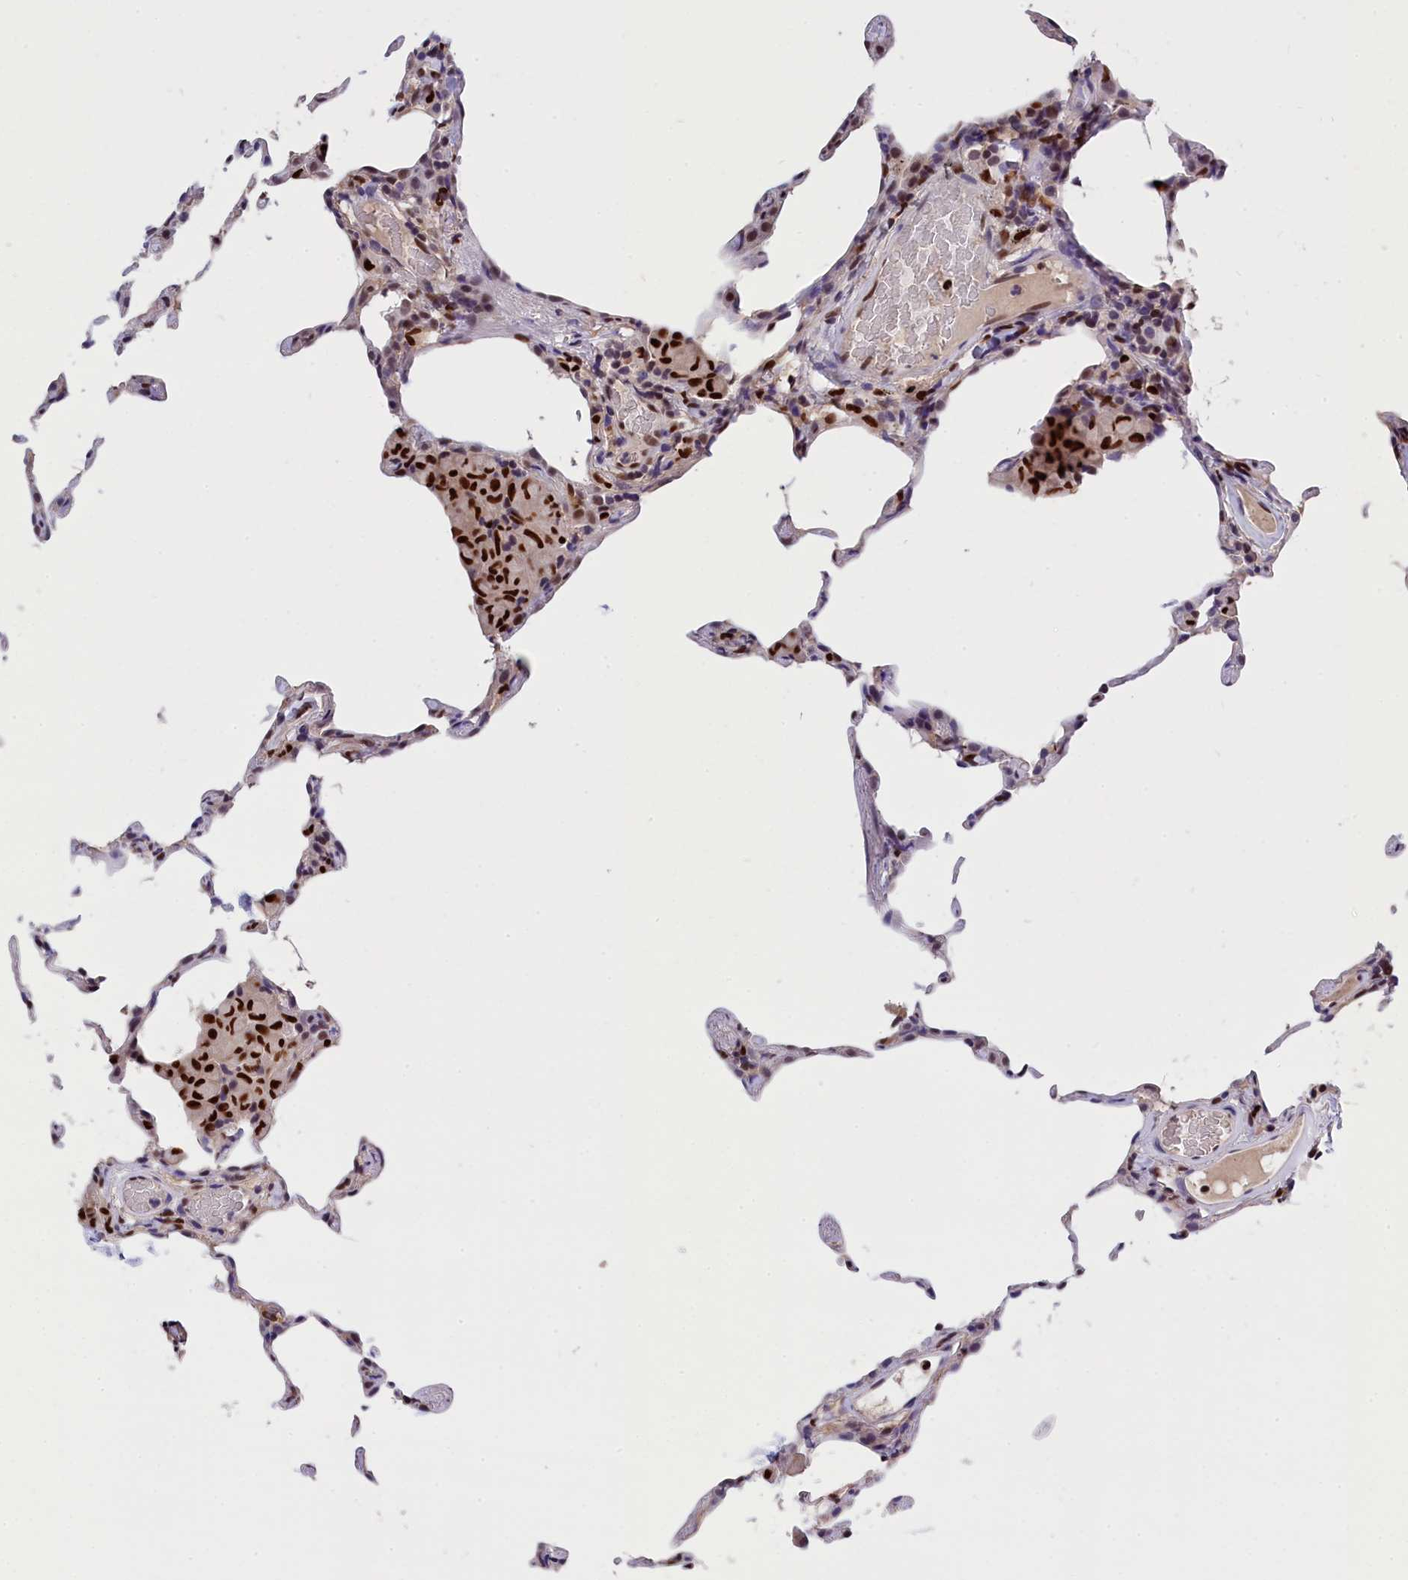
{"staining": {"intensity": "moderate", "quantity": "<25%", "location": "nuclear"}, "tissue": "lung", "cell_type": "Alveolar cells", "image_type": "normal", "snomed": [{"axis": "morphology", "description": "Normal tissue, NOS"}, {"axis": "topography", "description": "Lung"}], "caption": "This micrograph demonstrates benign lung stained with immunohistochemistry (IHC) to label a protein in brown. The nuclear of alveolar cells show moderate positivity for the protein. Nuclei are counter-stained blue.", "gene": "BTBD9", "patient": {"sex": "female", "age": 57}}